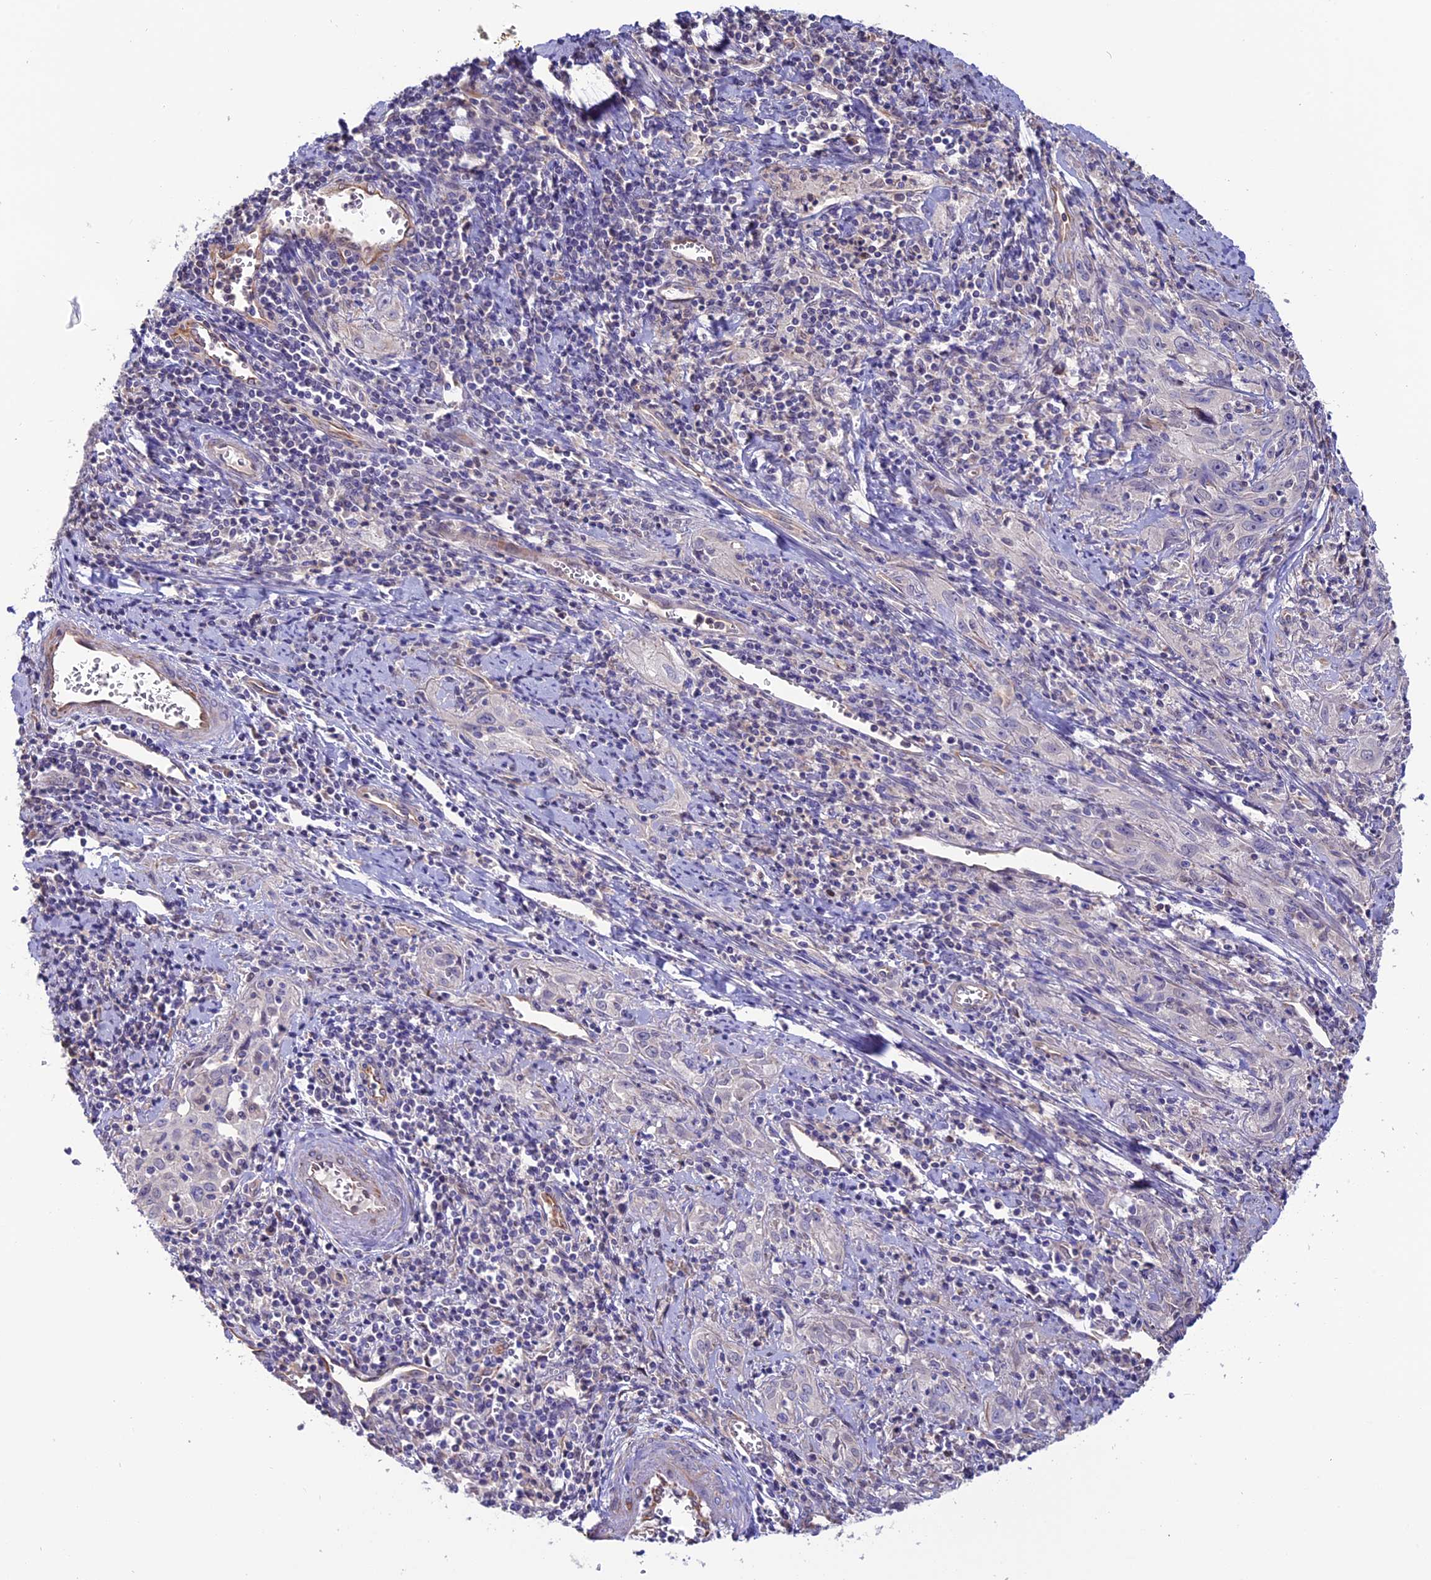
{"staining": {"intensity": "negative", "quantity": "none", "location": "none"}, "tissue": "cervical cancer", "cell_type": "Tumor cells", "image_type": "cancer", "snomed": [{"axis": "morphology", "description": "Squamous cell carcinoma, NOS"}, {"axis": "topography", "description": "Cervix"}], "caption": "Histopathology image shows no significant protein expression in tumor cells of cervical cancer.", "gene": "PDILT", "patient": {"sex": "female", "age": 57}}